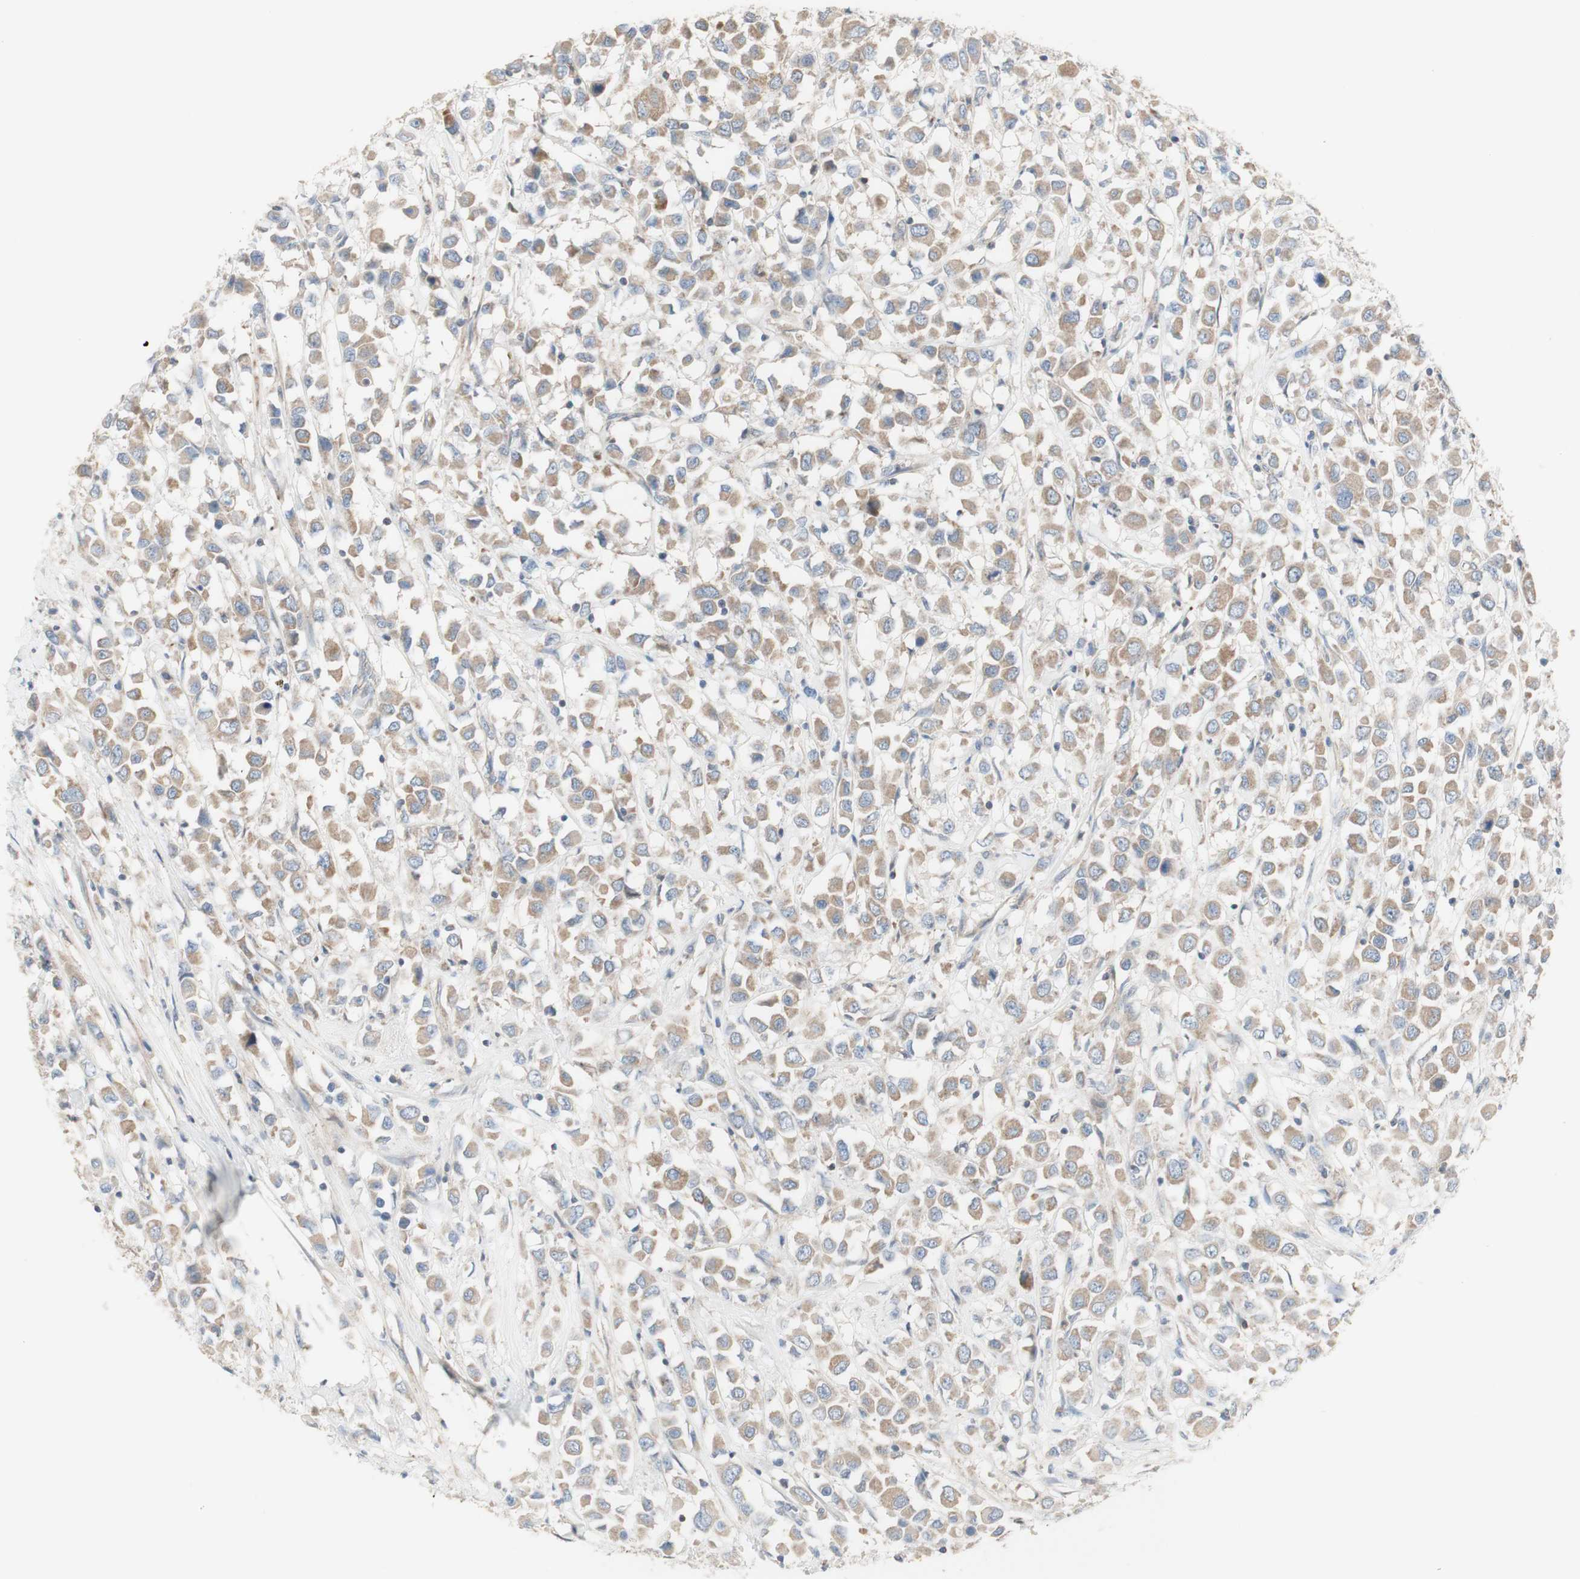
{"staining": {"intensity": "weak", "quantity": ">75%", "location": "cytoplasmic/membranous"}, "tissue": "breast cancer", "cell_type": "Tumor cells", "image_type": "cancer", "snomed": [{"axis": "morphology", "description": "Duct carcinoma"}, {"axis": "topography", "description": "Breast"}], "caption": "Human breast intraductal carcinoma stained with a protein marker demonstrates weak staining in tumor cells.", "gene": "C3orf52", "patient": {"sex": "female", "age": 61}}